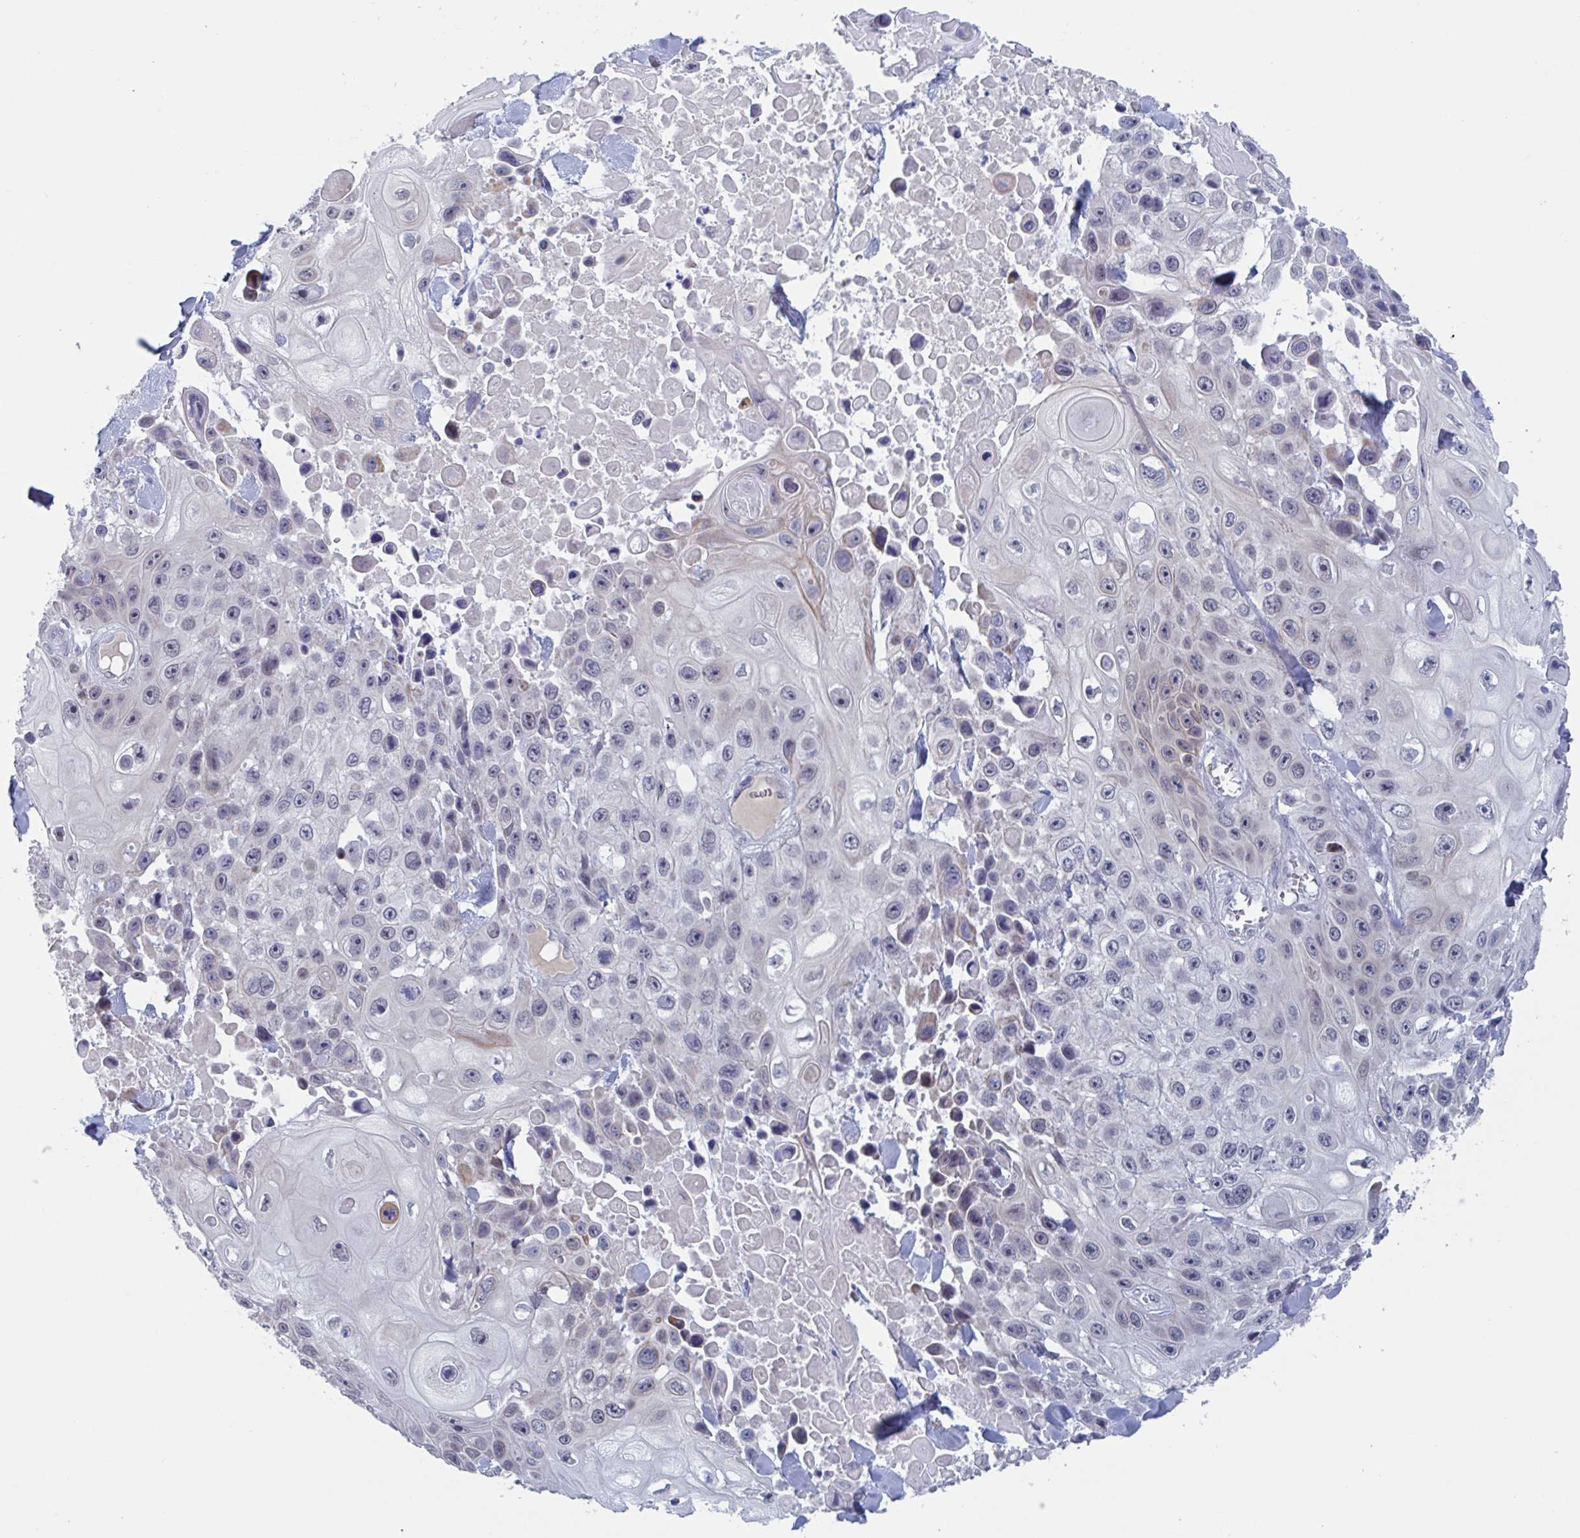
{"staining": {"intensity": "moderate", "quantity": "<25%", "location": "cytoplasmic/membranous"}, "tissue": "skin cancer", "cell_type": "Tumor cells", "image_type": "cancer", "snomed": [{"axis": "morphology", "description": "Squamous cell carcinoma, NOS"}, {"axis": "topography", "description": "Skin"}], "caption": "Tumor cells exhibit low levels of moderate cytoplasmic/membranous positivity in about <25% of cells in skin cancer (squamous cell carcinoma). (DAB IHC, brown staining for protein, blue staining for nuclei).", "gene": "KDM4D", "patient": {"sex": "male", "age": 82}}